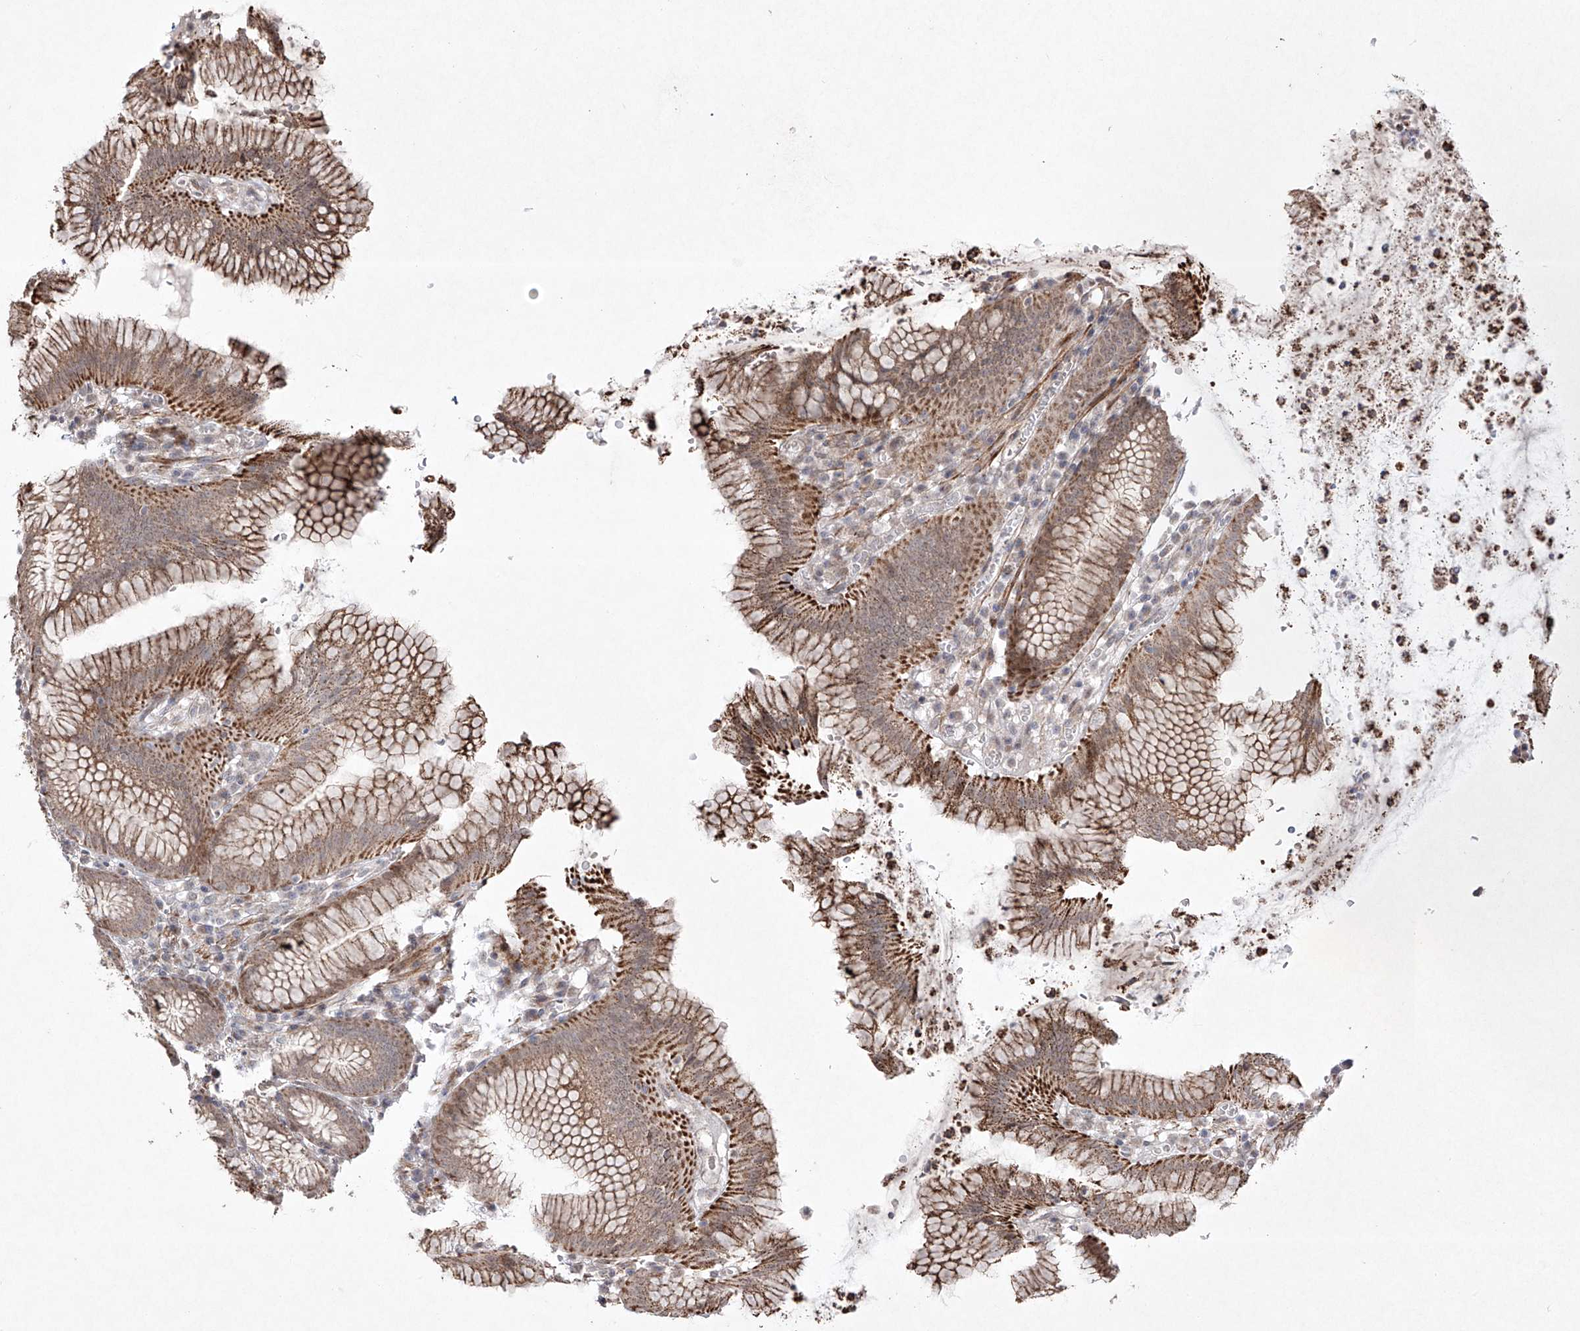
{"staining": {"intensity": "moderate", "quantity": ">75%", "location": "cytoplasmic/membranous"}, "tissue": "stomach", "cell_type": "Glandular cells", "image_type": "normal", "snomed": [{"axis": "morphology", "description": "Normal tissue, NOS"}, {"axis": "topography", "description": "Stomach"}], "caption": "Immunohistochemistry (DAB (3,3'-diaminobenzidine)) staining of benign stomach exhibits moderate cytoplasmic/membranous protein expression in about >75% of glandular cells. (Stains: DAB in brown, nuclei in blue, Microscopy: brightfield microscopy at high magnification).", "gene": "KDM1B", "patient": {"sex": "male", "age": 55}}